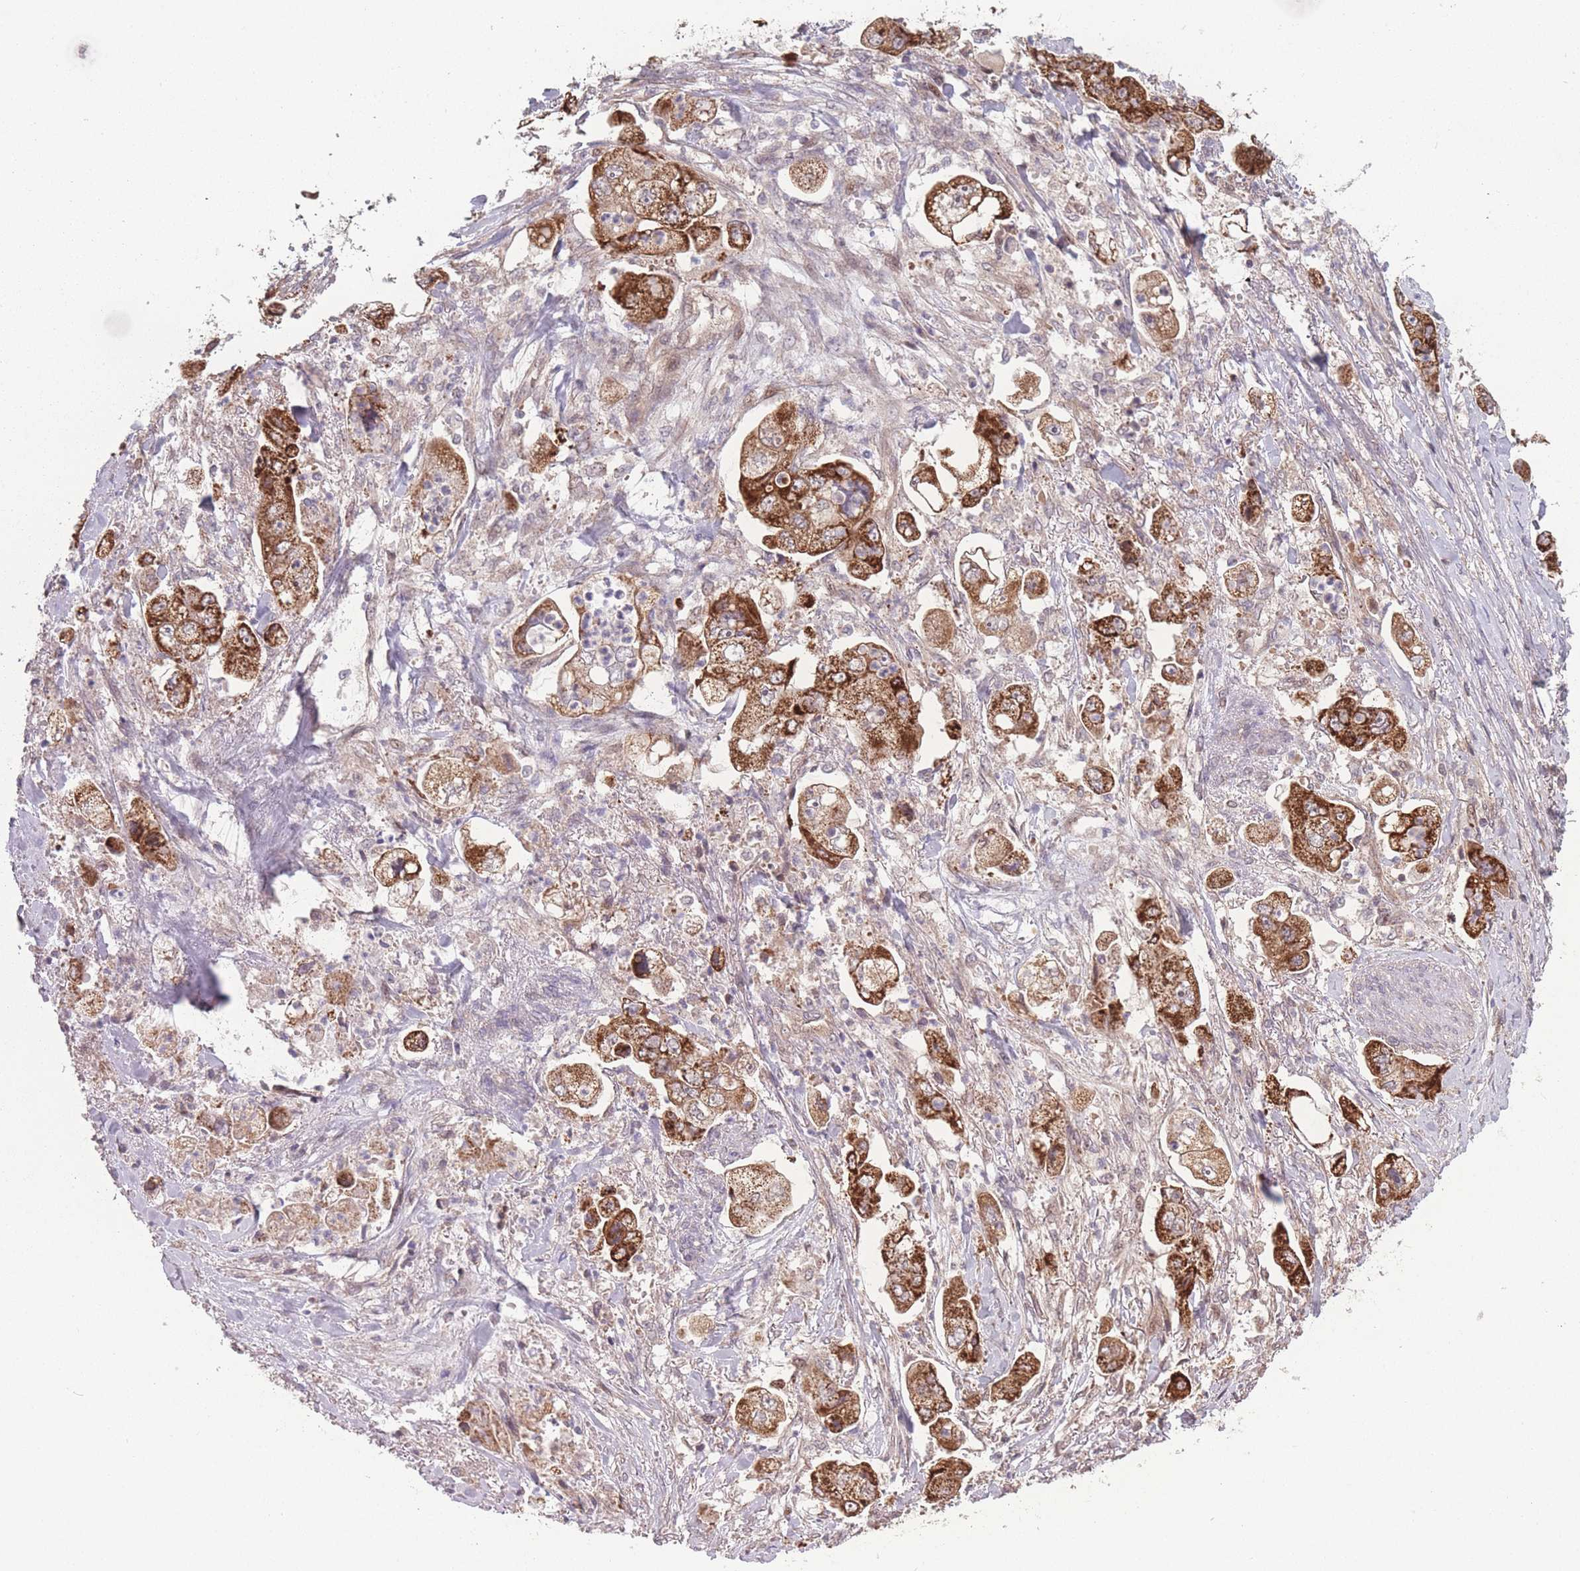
{"staining": {"intensity": "strong", "quantity": ">75%", "location": "cytoplasmic/membranous"}, "tissue": "stomach cancer", "cell_type": "Tumor cells", "image_type": "cancer", "snomed": [{"axis": "morphology", "description": "Adenocarcinoma, NOS"}, {"axis": "topography", "description": "Stomach"}], "caption": "Tumor cells display high levels of strong cytoplasmic/membranous staining in approximately >75% of cells in stomach cancer (adenocarcinoma). The staining is performed using DAB brown chromogen to label protein expression. The nuclei are counter-stained blue using hematoxylin.", "gene": "RPS18", "patient": {"sex": "male", "age": 62}}